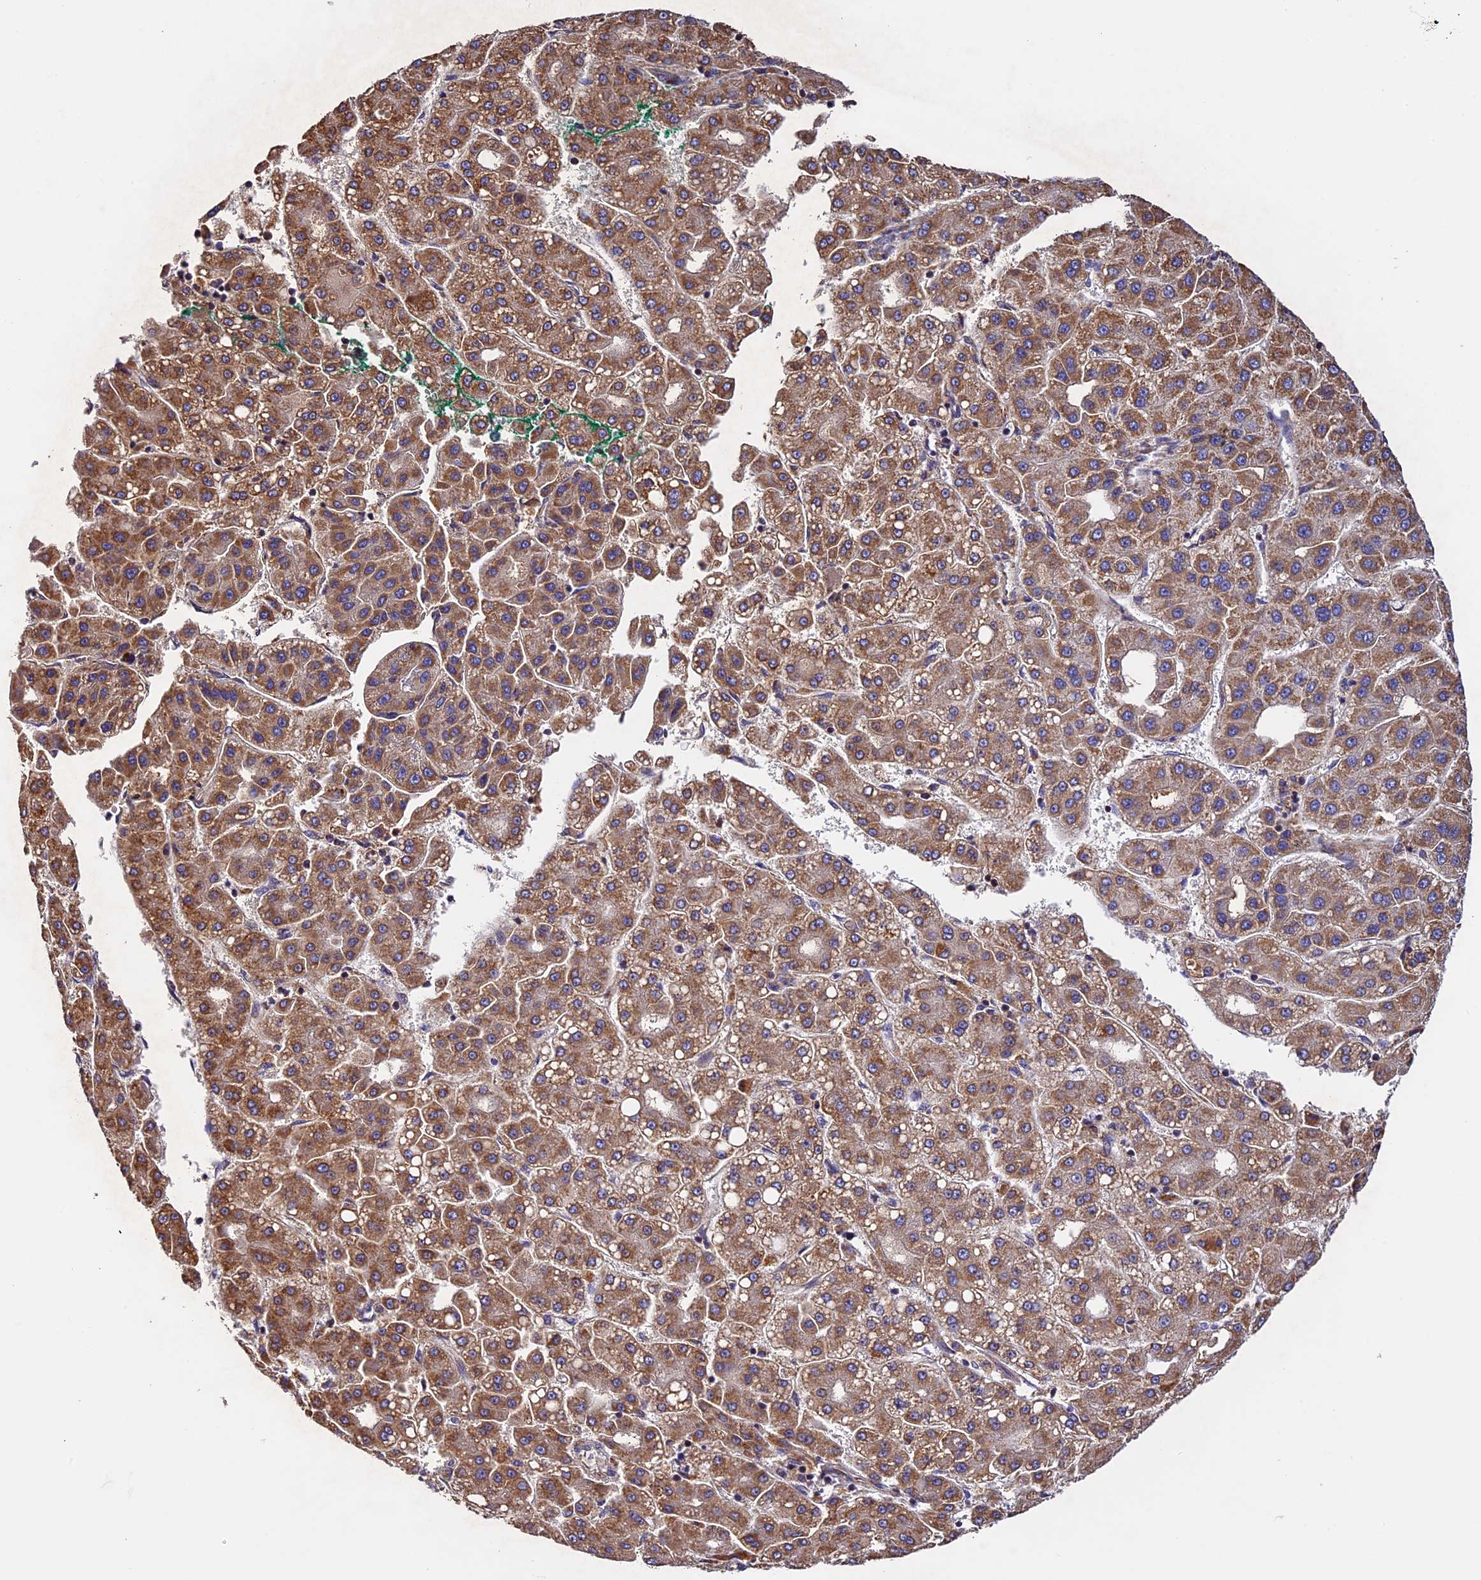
{"staining": {"intensity": "moderate", "quantity": ">75%", "location": "cytoplasmic/membranous"}, "tissue": "liver cancer", "cell_type": "Tumor cells", "image_type": "cancer", "snomed": [{"axis": "morphology", "description": "Carcinoma, Hepatocellular, NOS"}, {"axis": "topography", "description": "Liver"}], "caption": "The immunohistochemical stain labels moderate cytoplasmic/membranous expression in tumor cells of liver cancer (hepatocellular carcinoma) tissue. The staining is performed using DAB brown chromogen to label protein expression. The nuclei are counter-stained blue using hematoxylin.", "gene": "OCEL1", "patient": {"sex": "male", "age": 65}}